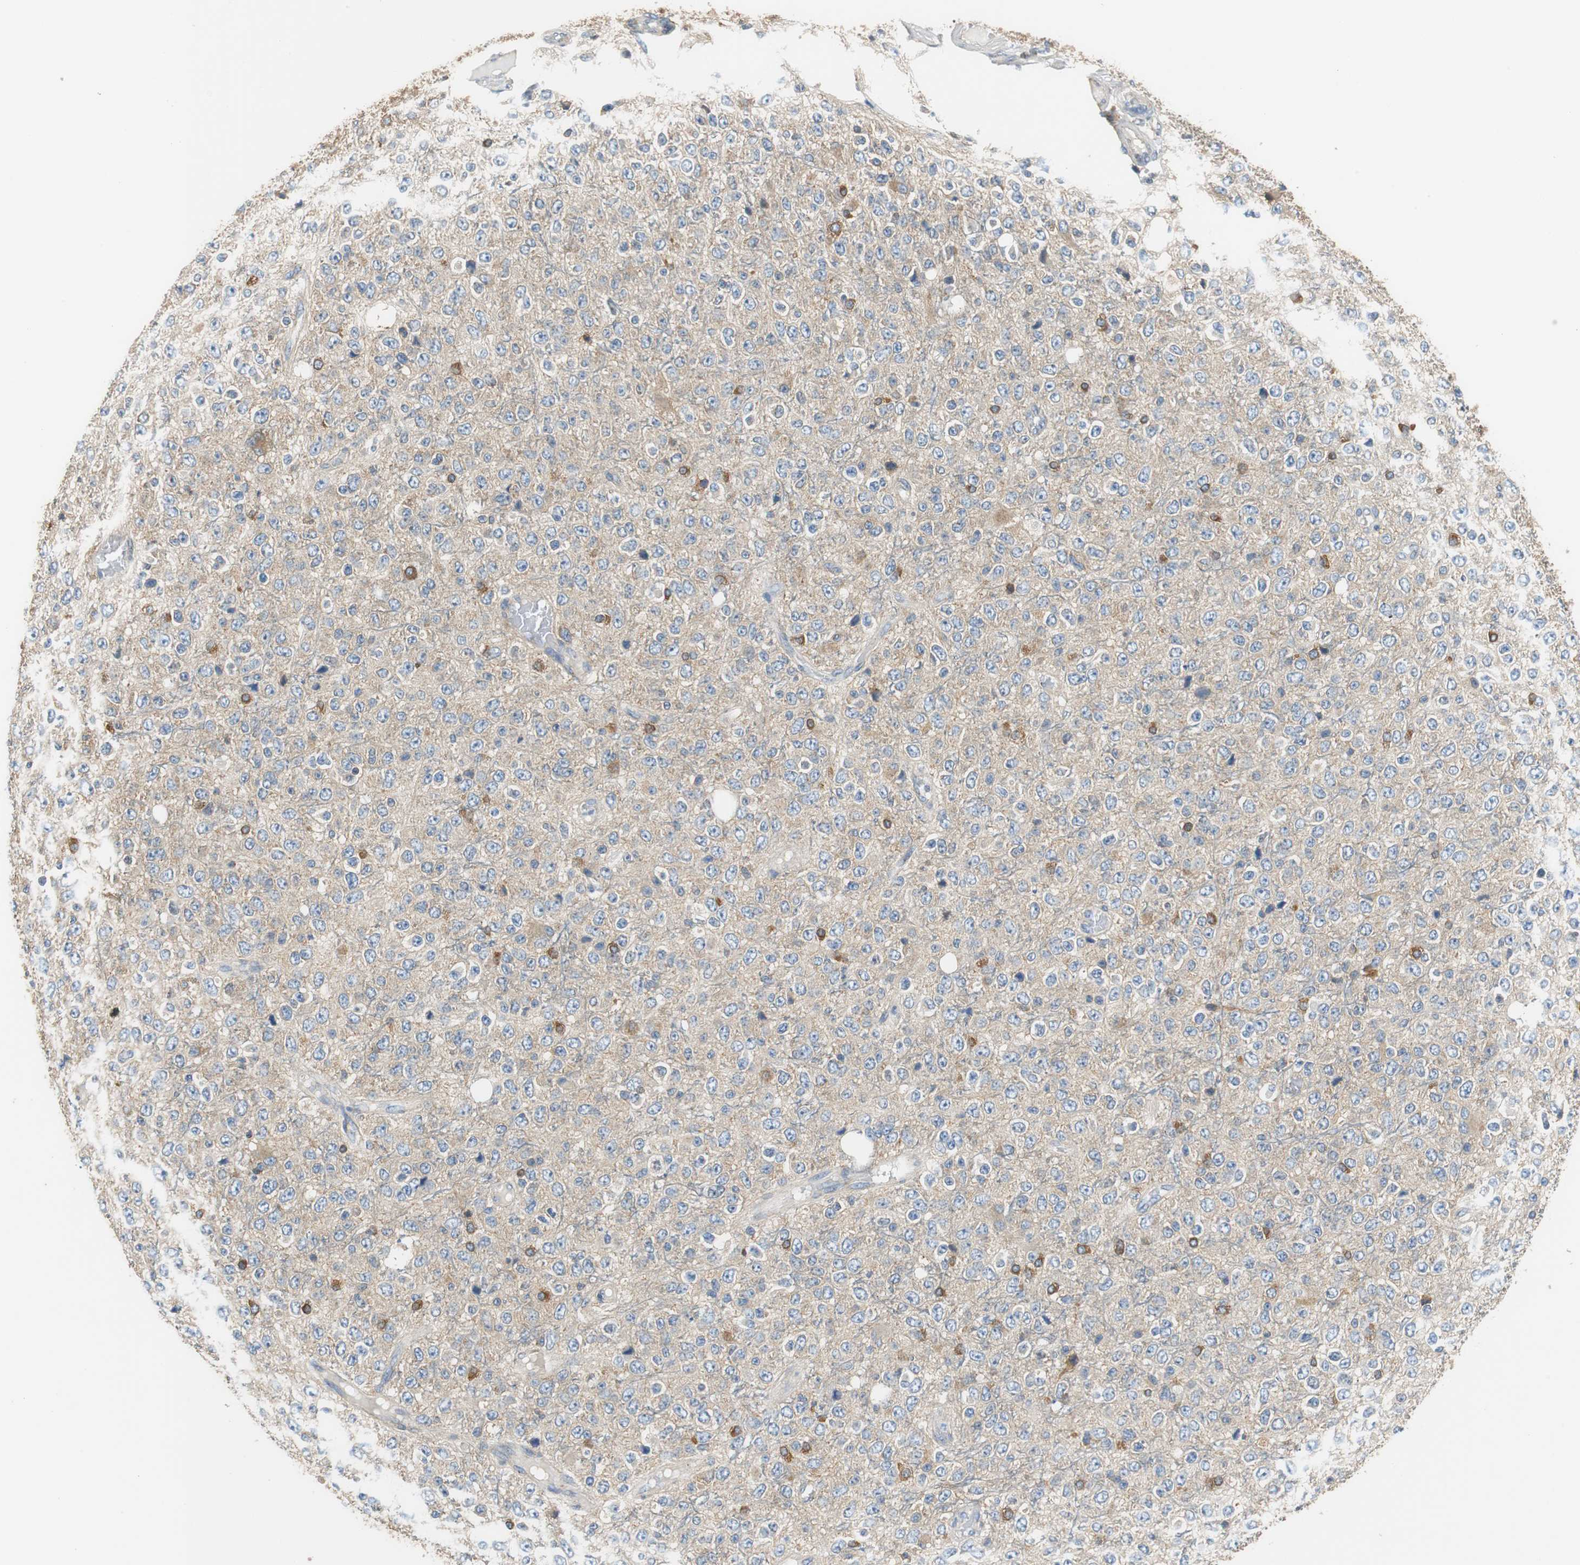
{"staining": {"intensity": "weak", "quantity": "25%-75%", "location": "cytoplasmic/membranous"}, "tissue": "glioma", "cell_type": "Tumor cells", "image_type": "cancer", "snomed": [{"axis": "morphology", "description": "Glioma, malignant, High grade"}, {"axis": "topography", "description": "pancreas cauda"}], "caption": "Glioma stained with DAB IHC displays low levels of weak cytoplasmic/membranous expression in approximately 25%-75% of tumor cells.", "gene": "GSTK1", "patient": {"sex": "male", "age": 60}}